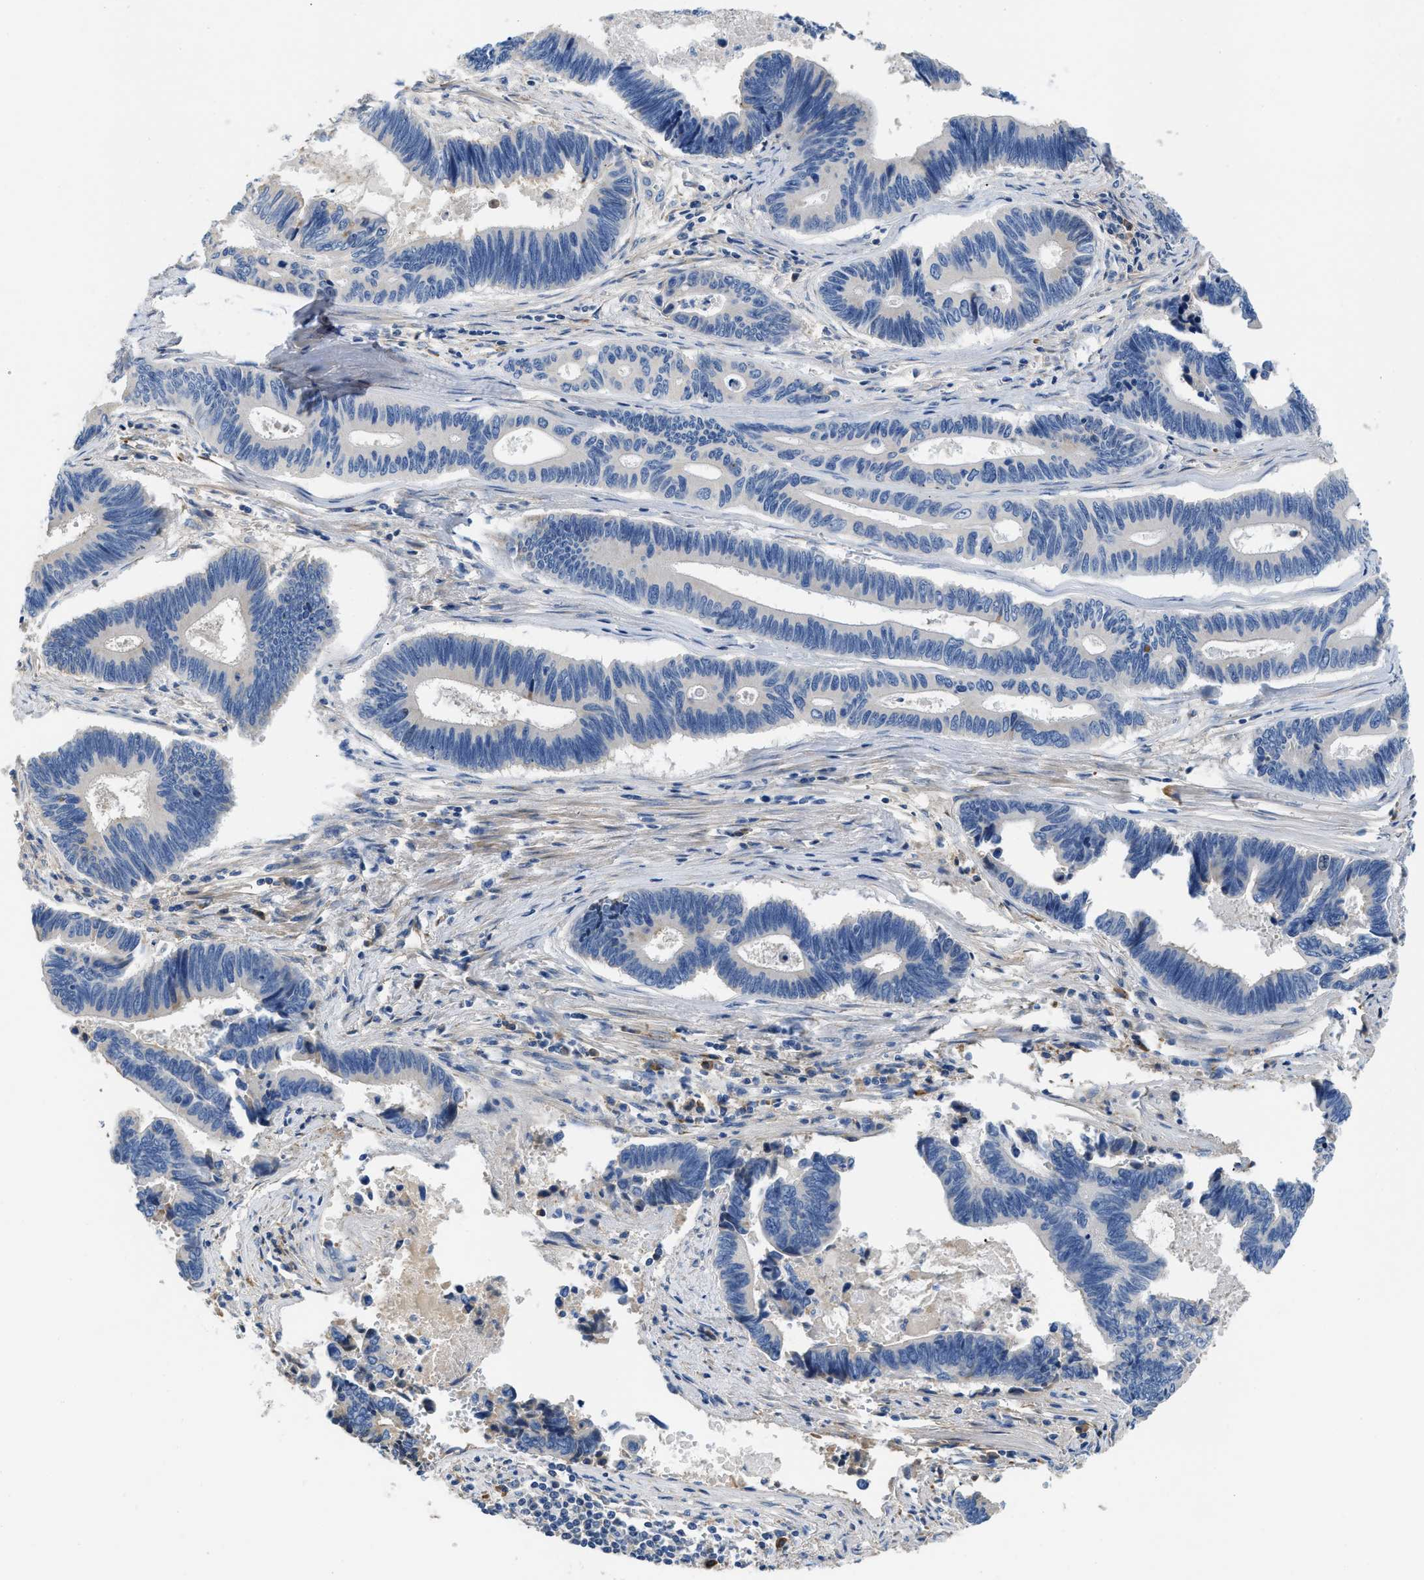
{"staining": {"intensity": "negative", "quantity": "none", "location": "none"}, "tissue": "pancreatic cancer", "cell_type": "Tumor cells", "image_type": "cancer", "snomed": [{"axis": "morphology", "description": "Adenocarcinoma, NOS"}, {"axis": "topography", "description": "Pancreas"}], "caption": "This is an IHC micrograph of pancreatic adenocarcinoma. There is no expression in tumor cells.", "gene": "C1S", "patient": {"sex": "female", "age": 70}}